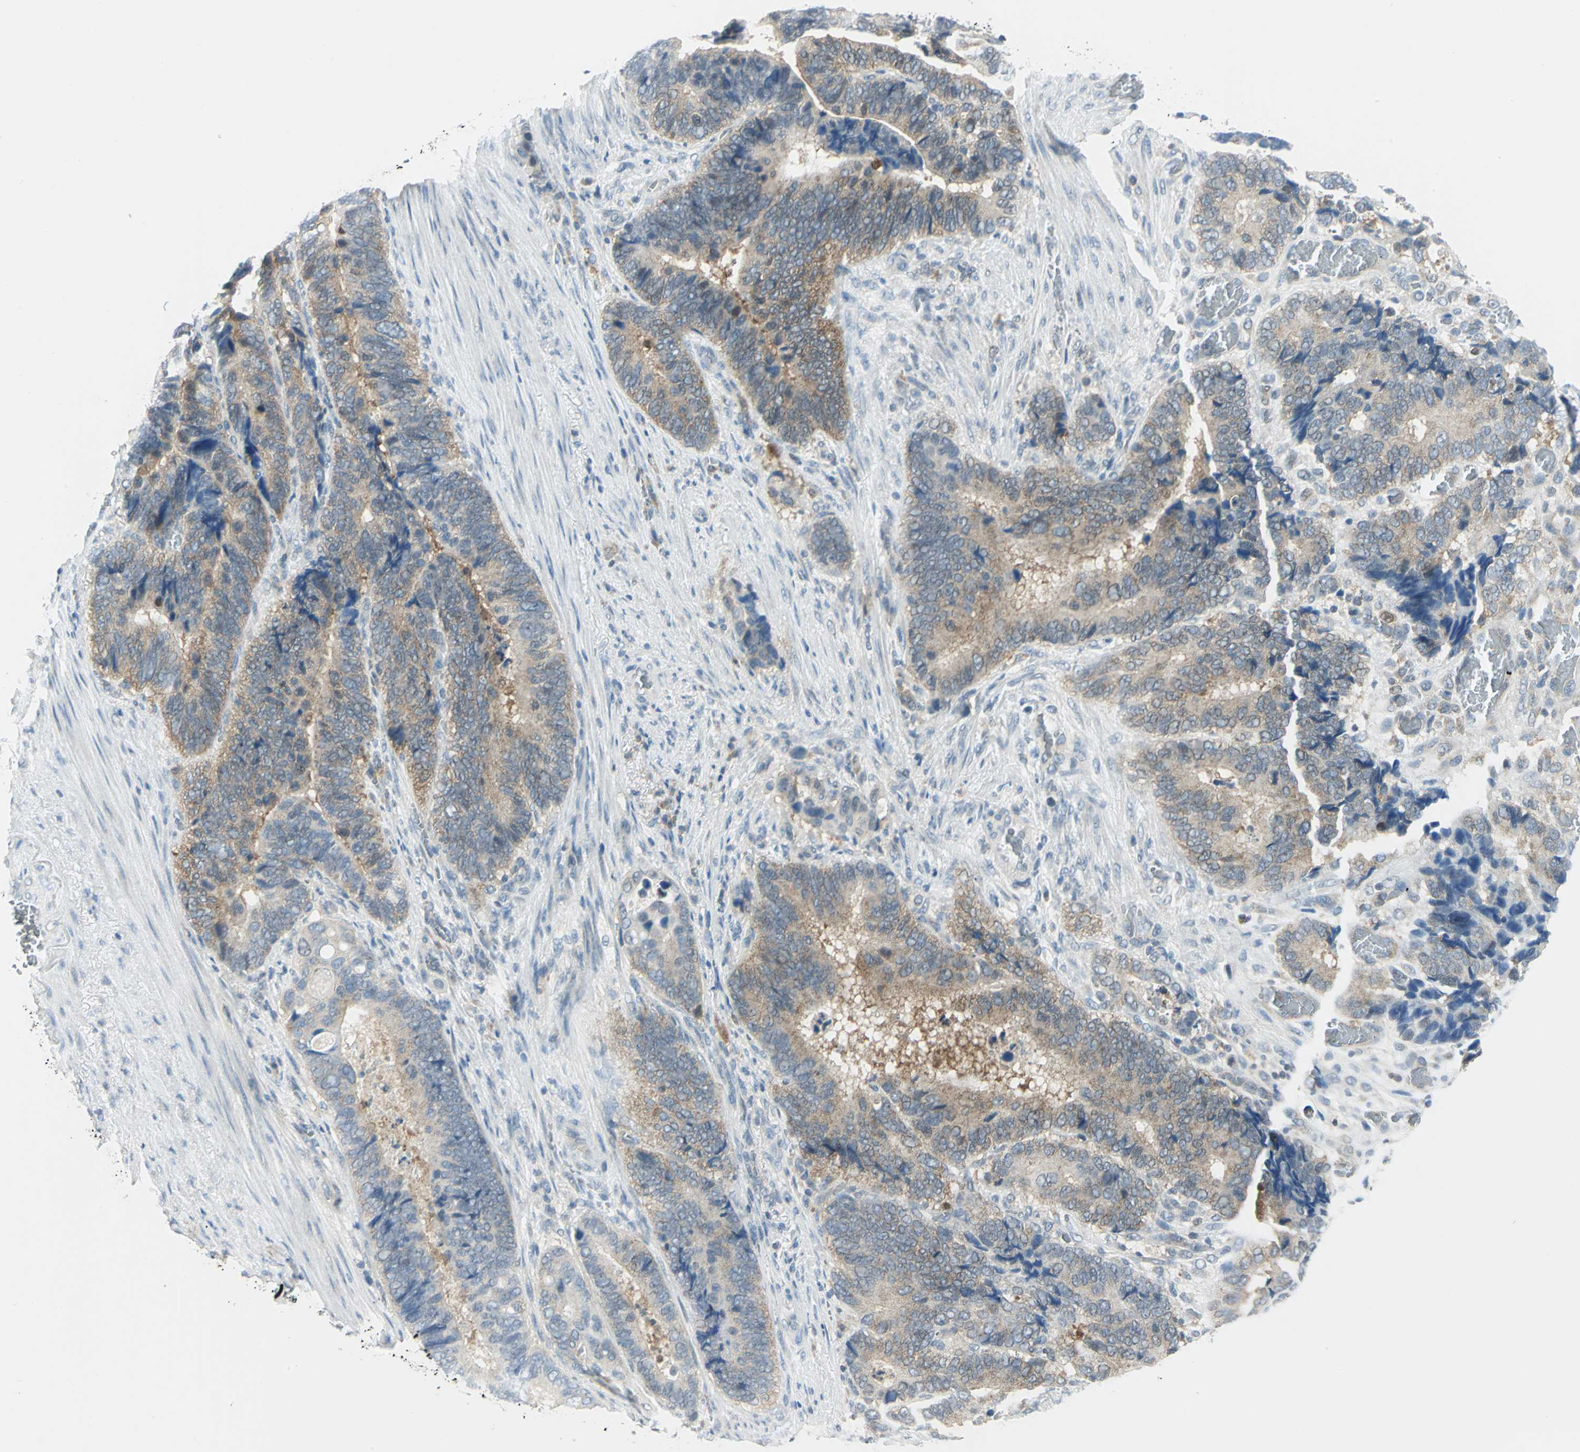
{"staining": {"intensity": "moderate", "quantity": "25%-75%", "location": "cytoplasmic/membranous"}, "tissue": "colorectal cancer", "cell_type": "Tumor cells", "image_type": "cancer", "snomed": [{"axis": "morphology", "description": "Adenocarcinoma, NOS"}, {"axis": "topography", "description": "Colon"}], "caption": "This histopathology image reveals immunohistochemistry (IHC) staining of human colorectal adenocarcinoma, with medium moderate cytoplasmic/membranous expression in about 25%-75% of tumor cells.", "gene": "ALDOA", "patient": {"sex": "male", "age": 72}}